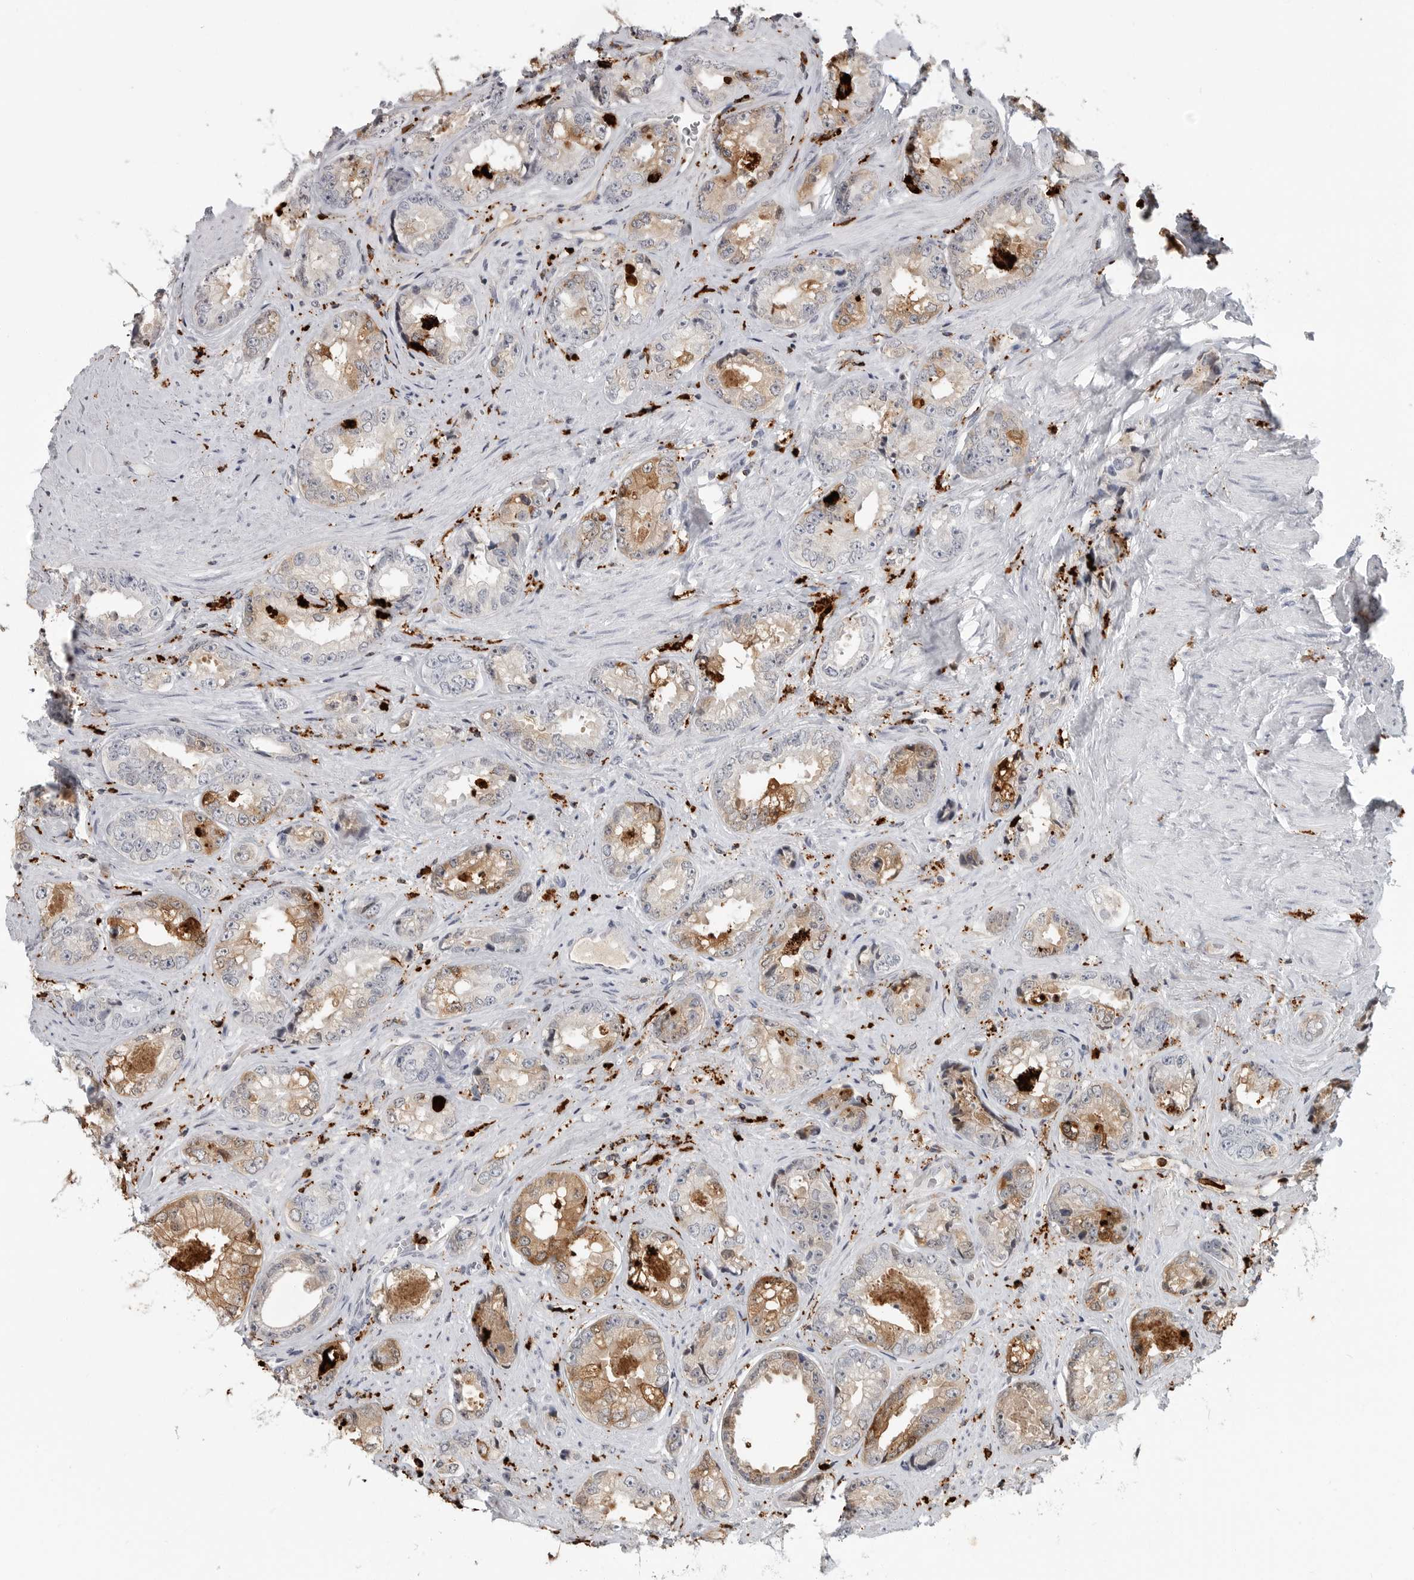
{"staining": {"intensity": "moderate", "quantity": "<25%", "location": "cytoplasmic/membranous"}, "tissue": "prostate cancer", "cell_type": "Tumor cells", "image_type": "cancer", "snomed": [{"axis": "morphology", "description": "Adenocarcinoma, High grade"}, {"axis": "topography", "description": "Prostate"}], "caption": "Protein expression analysis of high-grade adenocarcinoma (prostate) reveals moderate cytoplasmic/membranous positivity in about <25% of tumor cells.", "gene": "IFI30", "patient": {"sex": "male", "age": 61}}